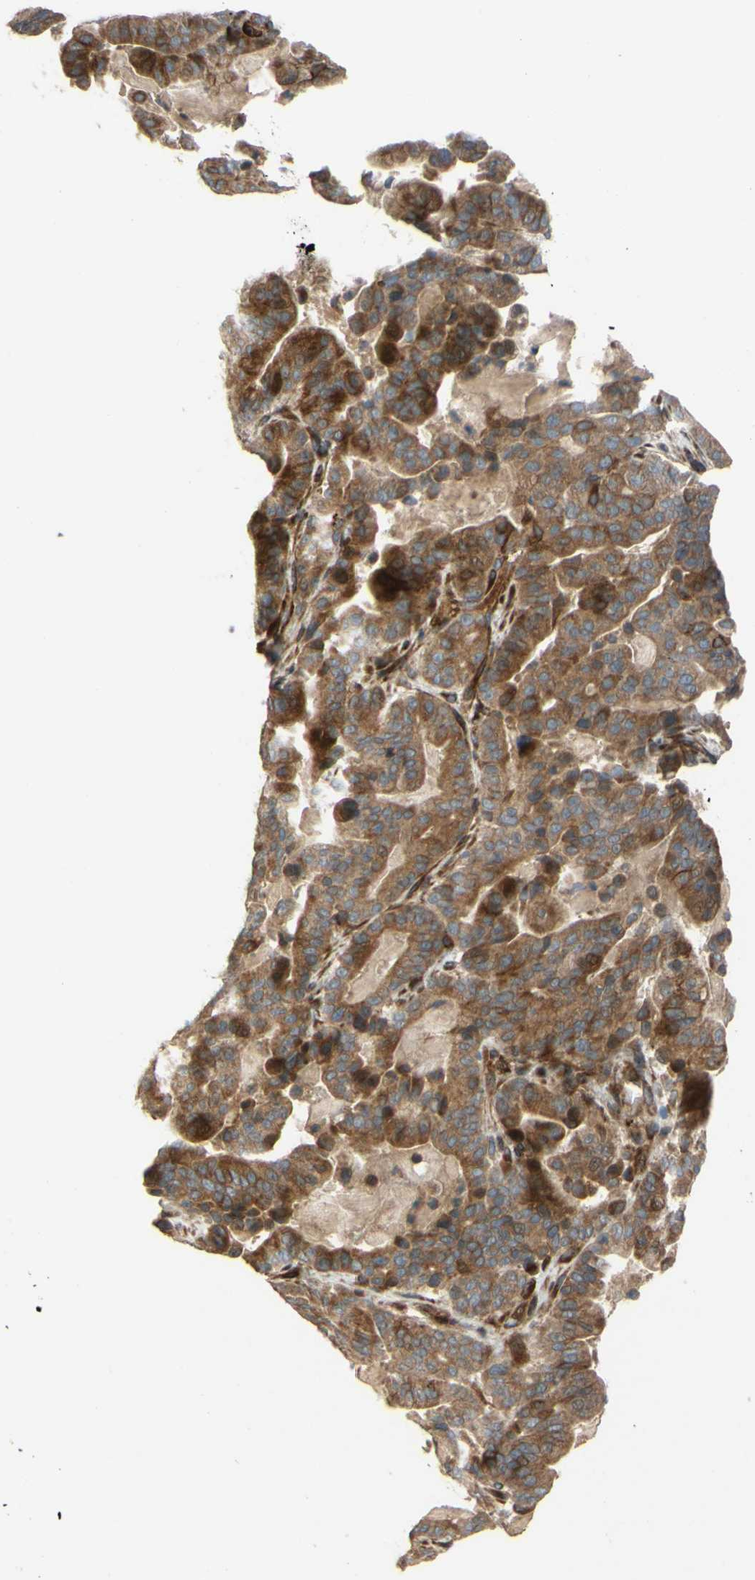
{"staining": {"intensity": "moderate", "quantity": ">75%", "location": "cytoplasmic/membranous"}, "tissue": "pancreatic cancer", "cell_type": "Tumor cells", "image_type": "cancer", "snomed": [{"axis": "morphology", "description": "Adenocarcinoma, NOS"}, {"axis": "topography", "description": "Pancreas"}], "caption": "Pancreatic cancer (adenocarcinoma) tissue displays moderate cytoplasmic/membranous staining in about >75% of tumor cells, visualized by immunohistochemistry. The staining was performed using DAB (3,3'-diaminobenzidine), with brown indicating positive protein expression. Nuclei are stained blue with hematoxylin.", "gene": "SPTLC1", "patient": {"sex": "male", "age": 63}}